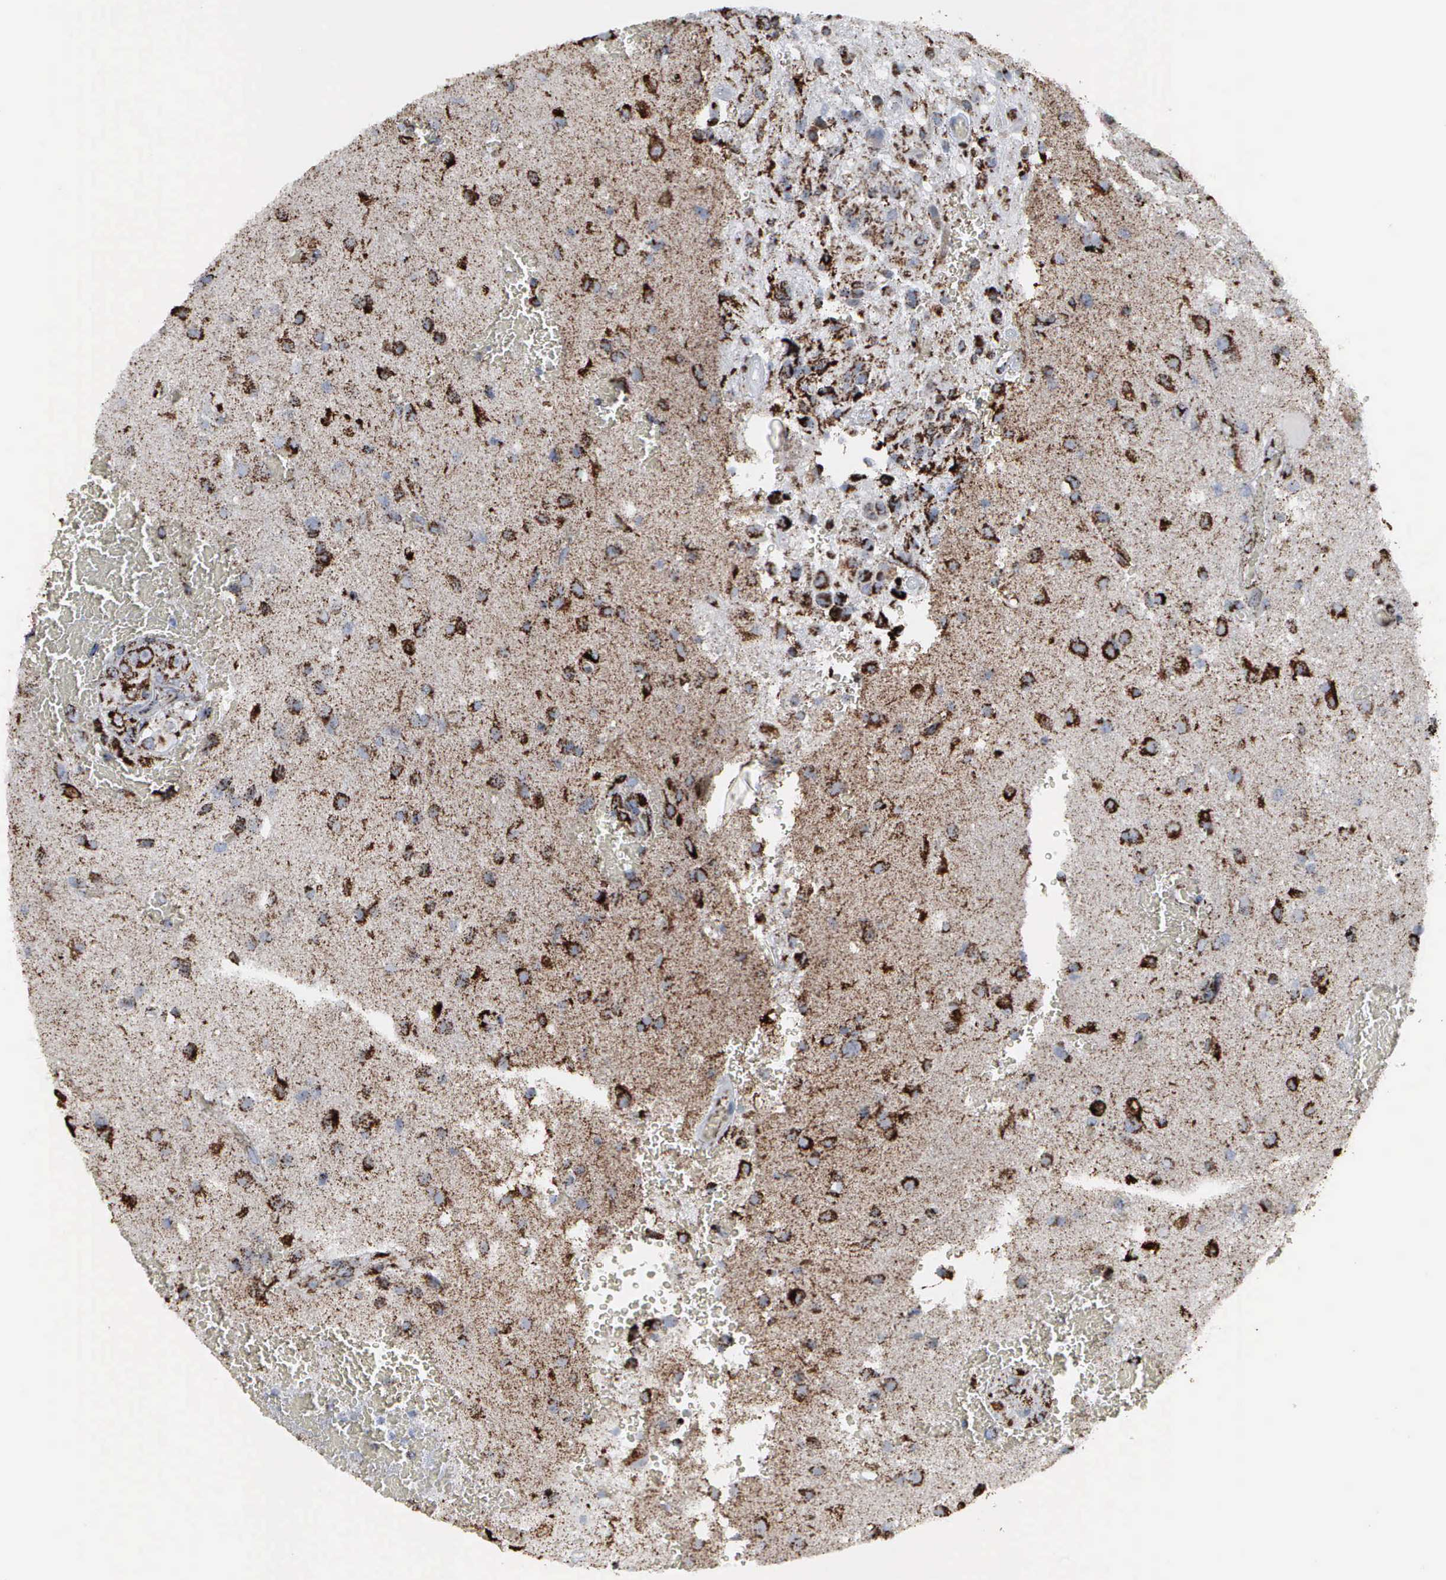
{"staining": {"intensity": "strong", "quantity": ">75%", "location": "cytoplasmic/membranous"}, "tissue": "glioma", "cell_type": "Tumor cells", "image_type": "cancer", "snomed": [{"axis": "morphology", "description": "Glioma, malignant, High grade"}, {"axis": "topography", "description": "Brain"}], "caption": "Immunohistochemistry staining of malignant high-grade glioma, which demonstrates high levels of strong cytoplasmic/membranous positivity in approximately >75% of tumor cells indicating strong cytoplasmic/membranous protein expression. The staining was performed using DAB (brown) for protein detection and nuclei were counterstained in hematoxylin (blue).", "gene": "HSPA9", "patient": {"sex": "male", "age": 48}}